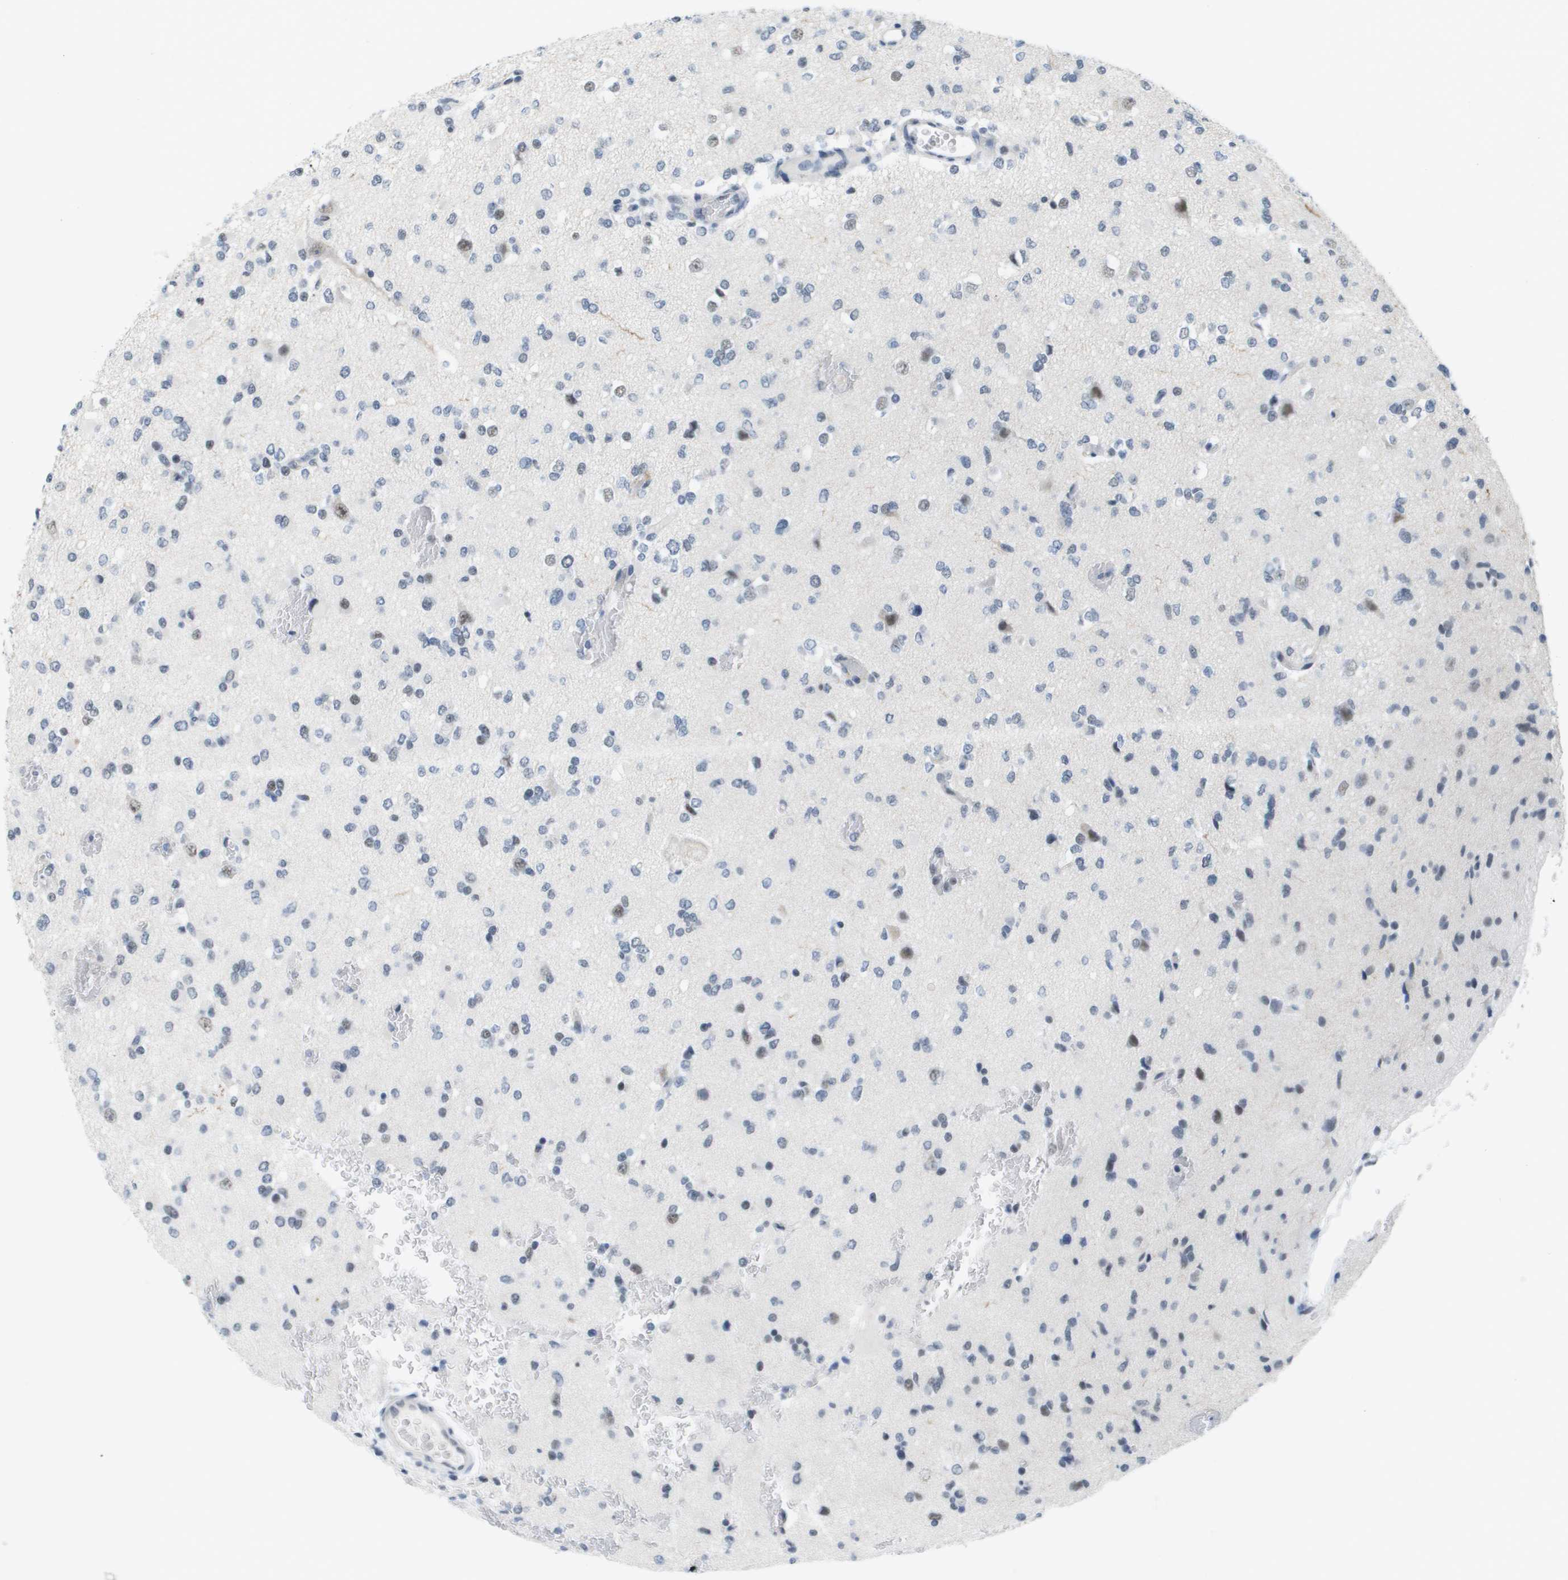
{"staining": {"intensity": "weak", "quantity": "<25%", "location": "nuclear"}, "tissue": "glioma", "cell_type": "Tumor cells", "image_type": "cancer", "snomed": [{"axis": "morphology", "description": "Glioma, malignant, Low grade"}, {"axis": "topography", "description": "Brain"}], "caption": "Tumor cells show no significant protein expression in glioma. The staining was performed using DAB (3,3'-diaminobenzidine) to visualize the protein expression in brown, while the nuclei were stained in blue with hematoxylin (Magnification: 20x).", "gene": "ISY1", "patient": {"sex": "female", "age": 22}}